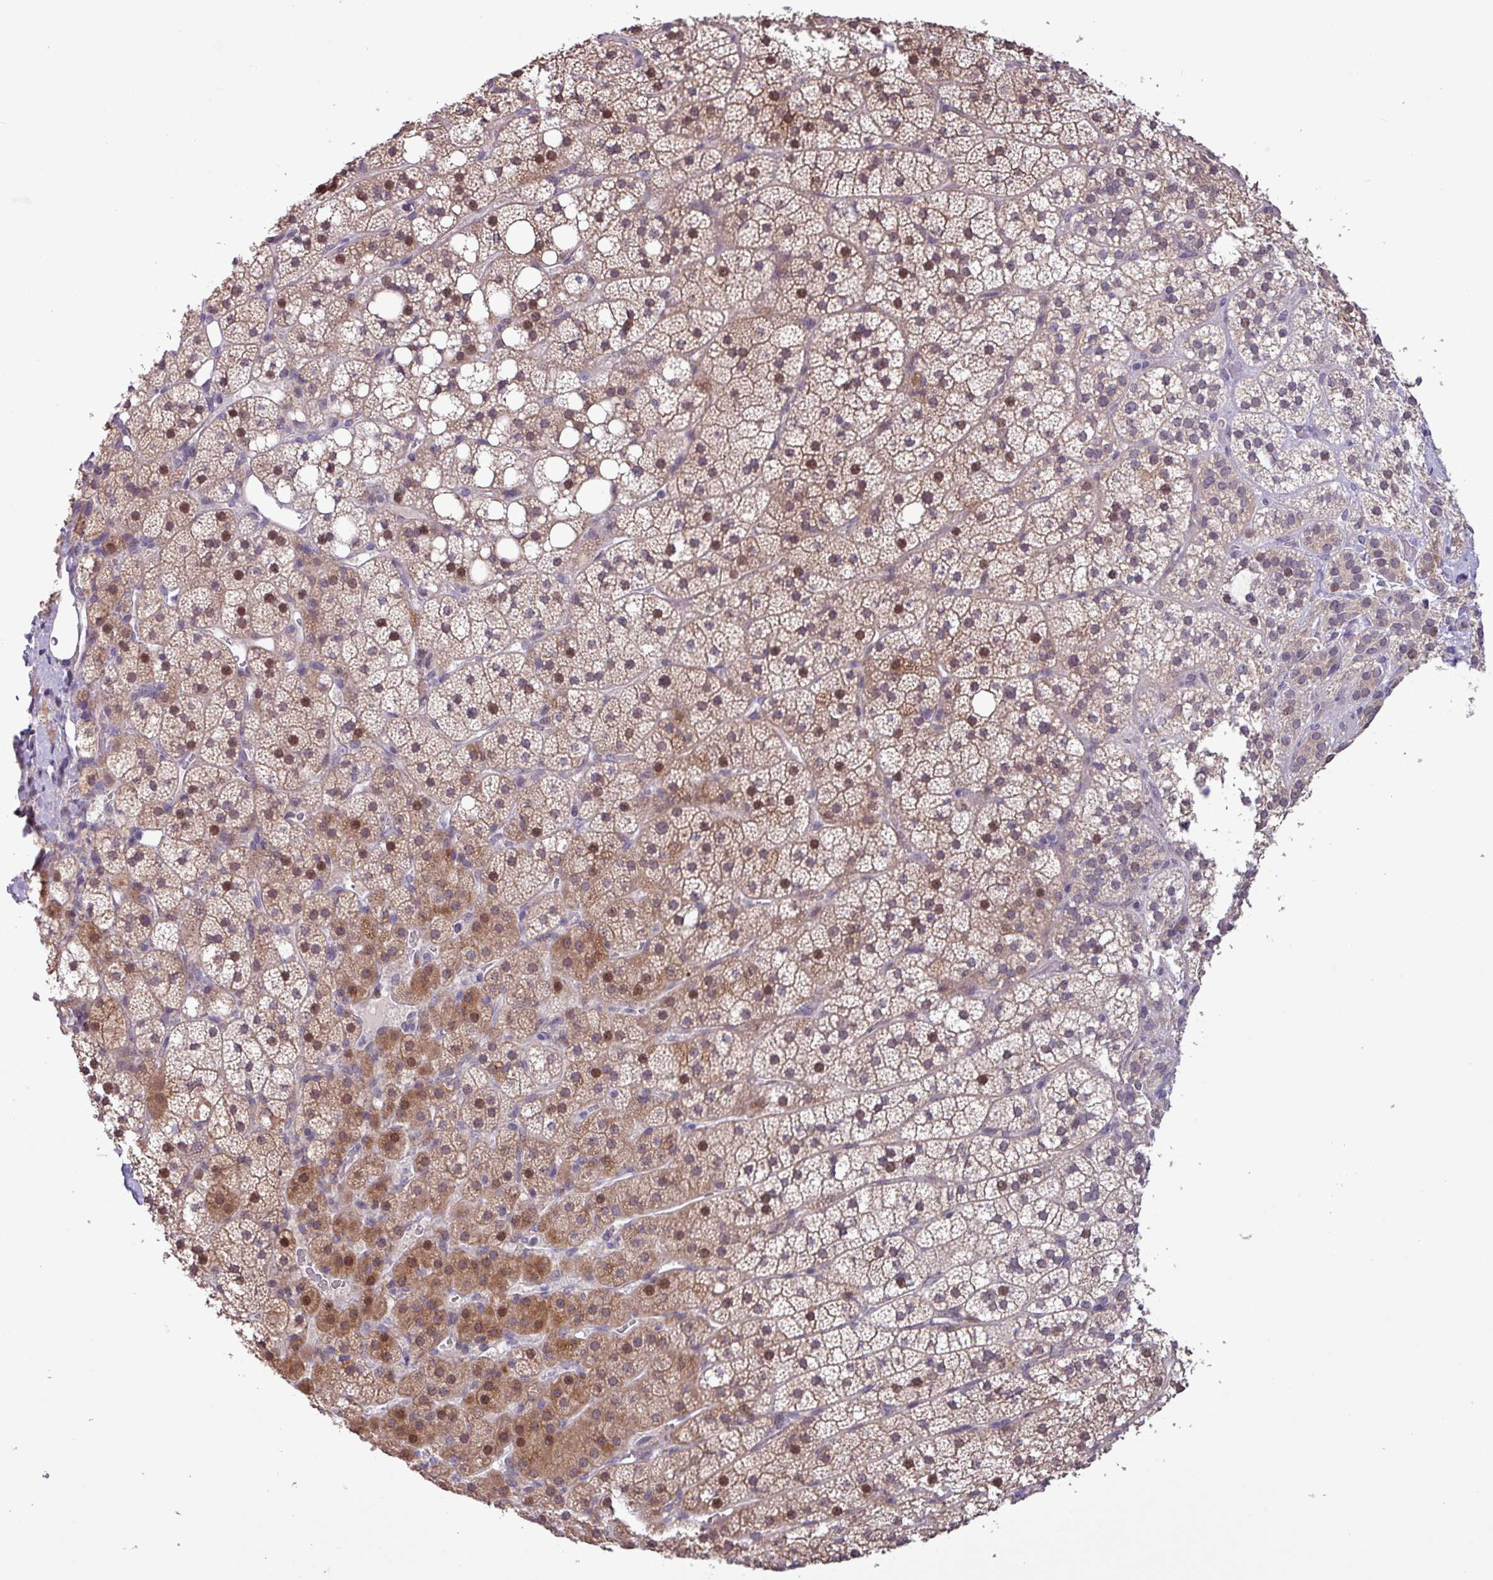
{"staining": {"intensity": "moderate", "quantity": ">75%", "location": "cytoplasmic/membranous,nuclear"}, "tissue": "adrenal gland", "cell_type": "Glandular cells", "image_type": "normal", "snomed": [{"axis": "morphology", "description": "Normal tissue, NOS"}, {"axis": "topography", "description": "Adrenal gland"}], "caption": "DAB (3,3'-diaminobenzidine) immunohistochemical staining of unremarkable human adrenal gland reveals moderate cytoplasmic/membranous,nuclear protein positivity in approximately >75% of glandular cells.", "gene": "RIPPLY1", "patient": {"sex": "male", "age": 53}}